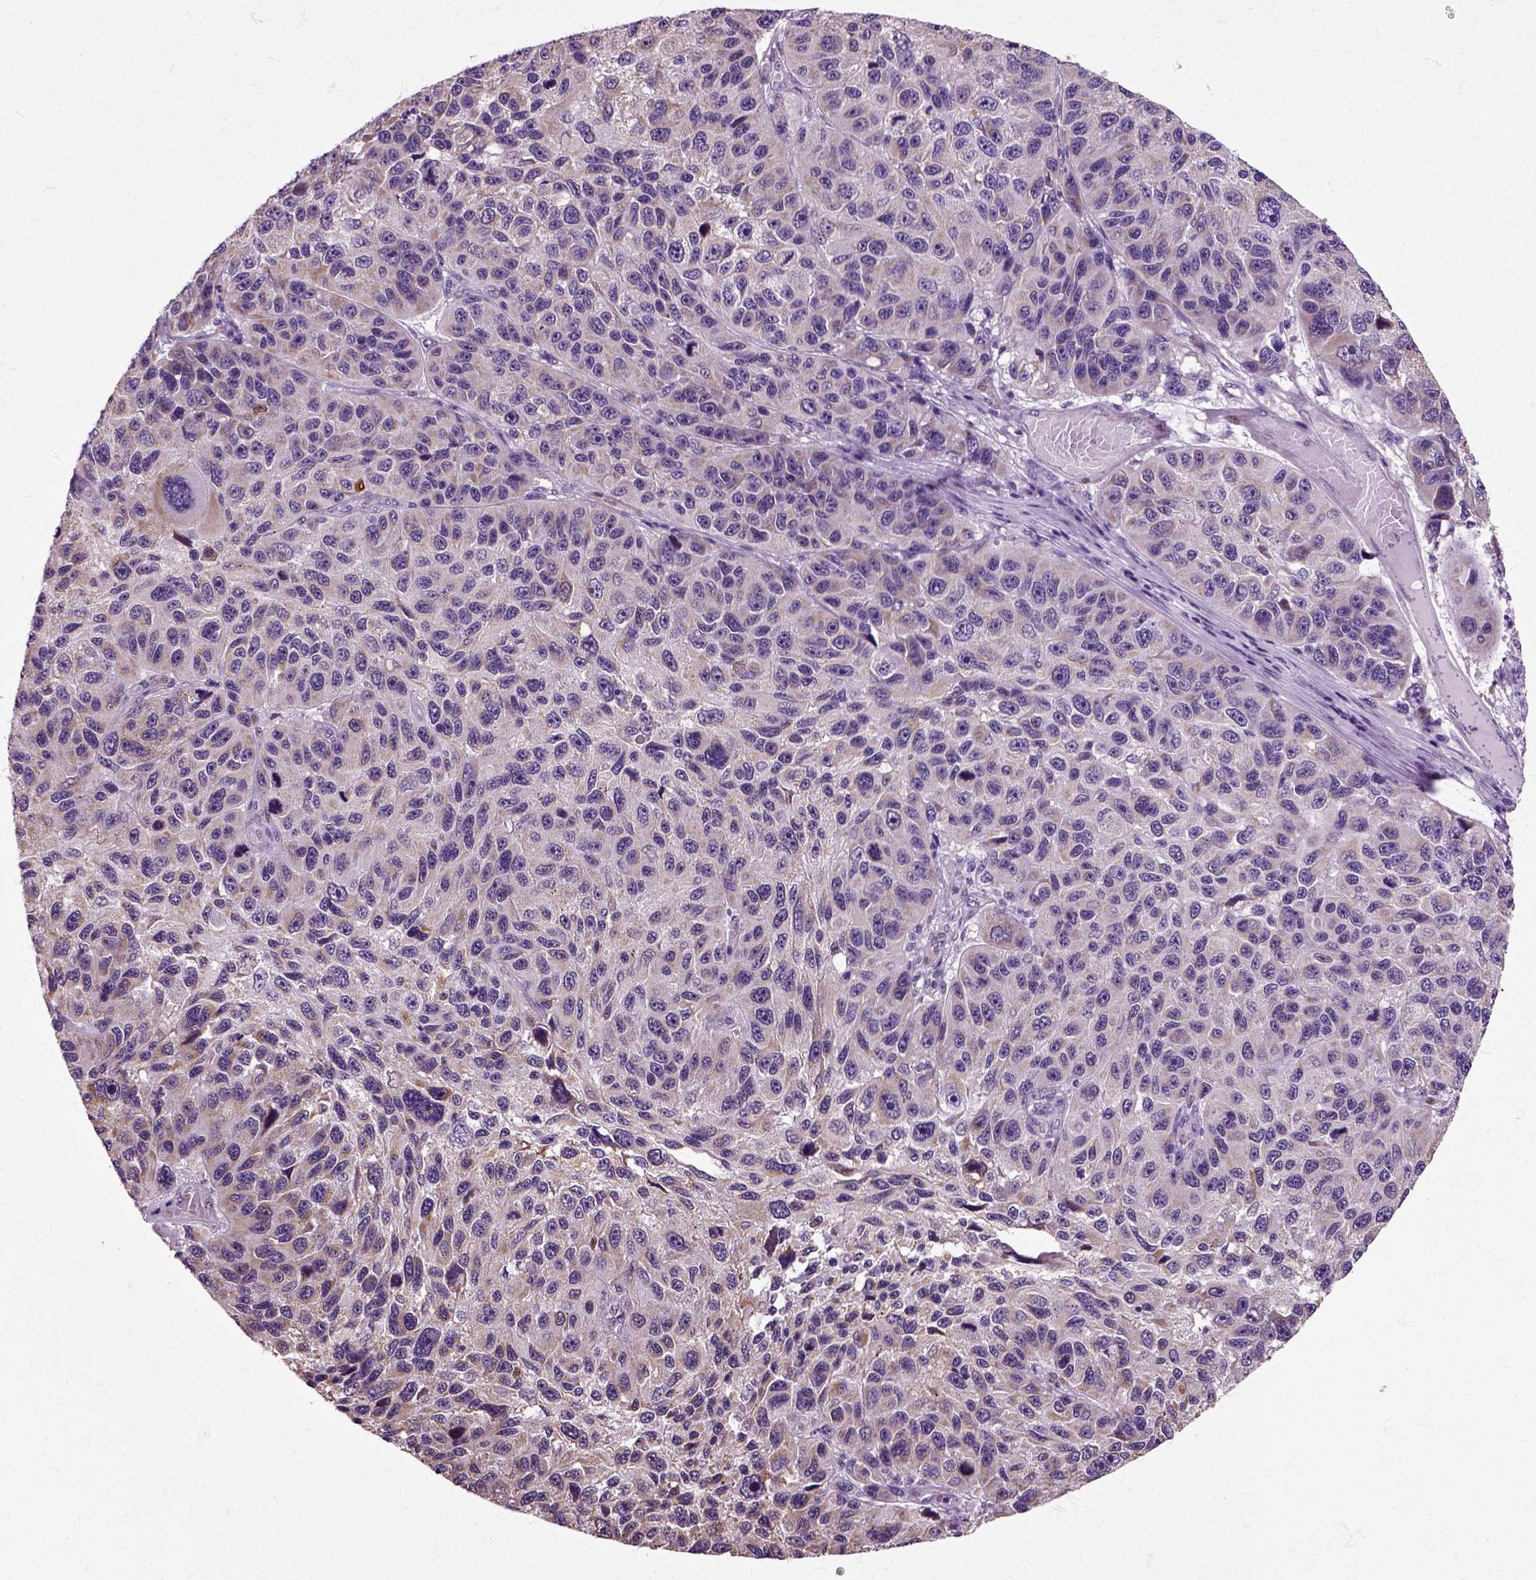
{"staining": {"intensity": "moderate", "quantity": "<25%", "location": "cytoplasmic/membranous"}, "tissue": "melanoma", "cell_type": "Tumor cells", "image_type": "cancer", "snomed": [{"axis": "morphology", "description": "Malignant melanoma, NOS"}, {"axis": "topography", "description": "Skin"}], "caption": "Human melanoma stained with a protein marker exhibits moderate staining in tumor cells.", "gene": "HSPA2", "patient": {"sex": "male", "age": 53}}